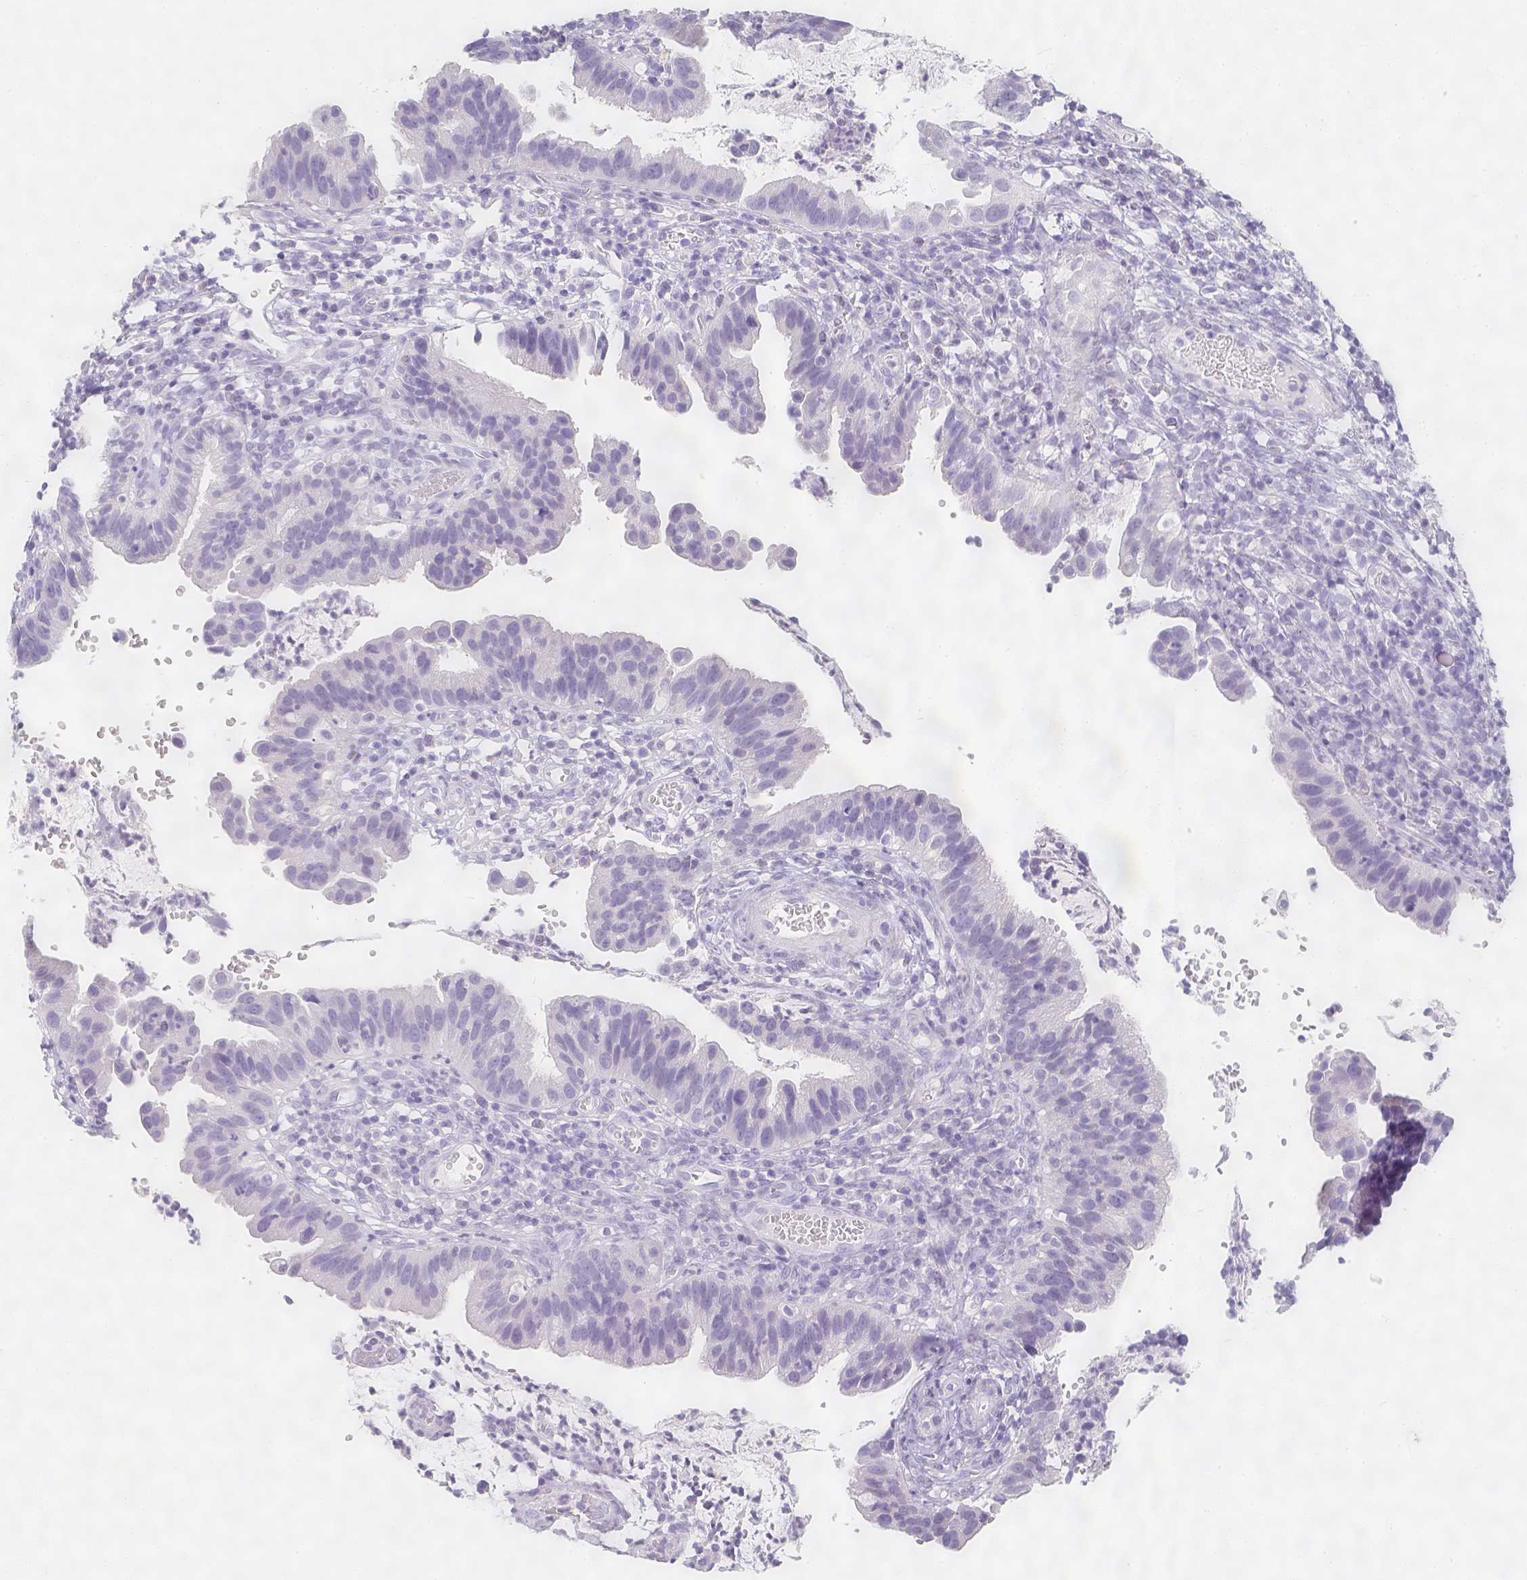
{"staining": {"intensity": "negative", "quantity": "none", "location": "none"}, "tissue": "cervical cancer", "cell_type": "Tumor cells", "image_type": "cancer", "snomed": [{"axis": "morphology", "description": "Adenocarcinoma, NOS"}, {"axis": "topography", "description": "Cervix"}], "caption": "This micrograph is of cervical cancer (adenocarcinoma) stained with immunohistochemistry to label a protein in brown with the nuclei are counter-stained blue. There is no expression in tumor cells.", "gene": "SLC18A1", "patient": {"sex": "female", "age": 34}}